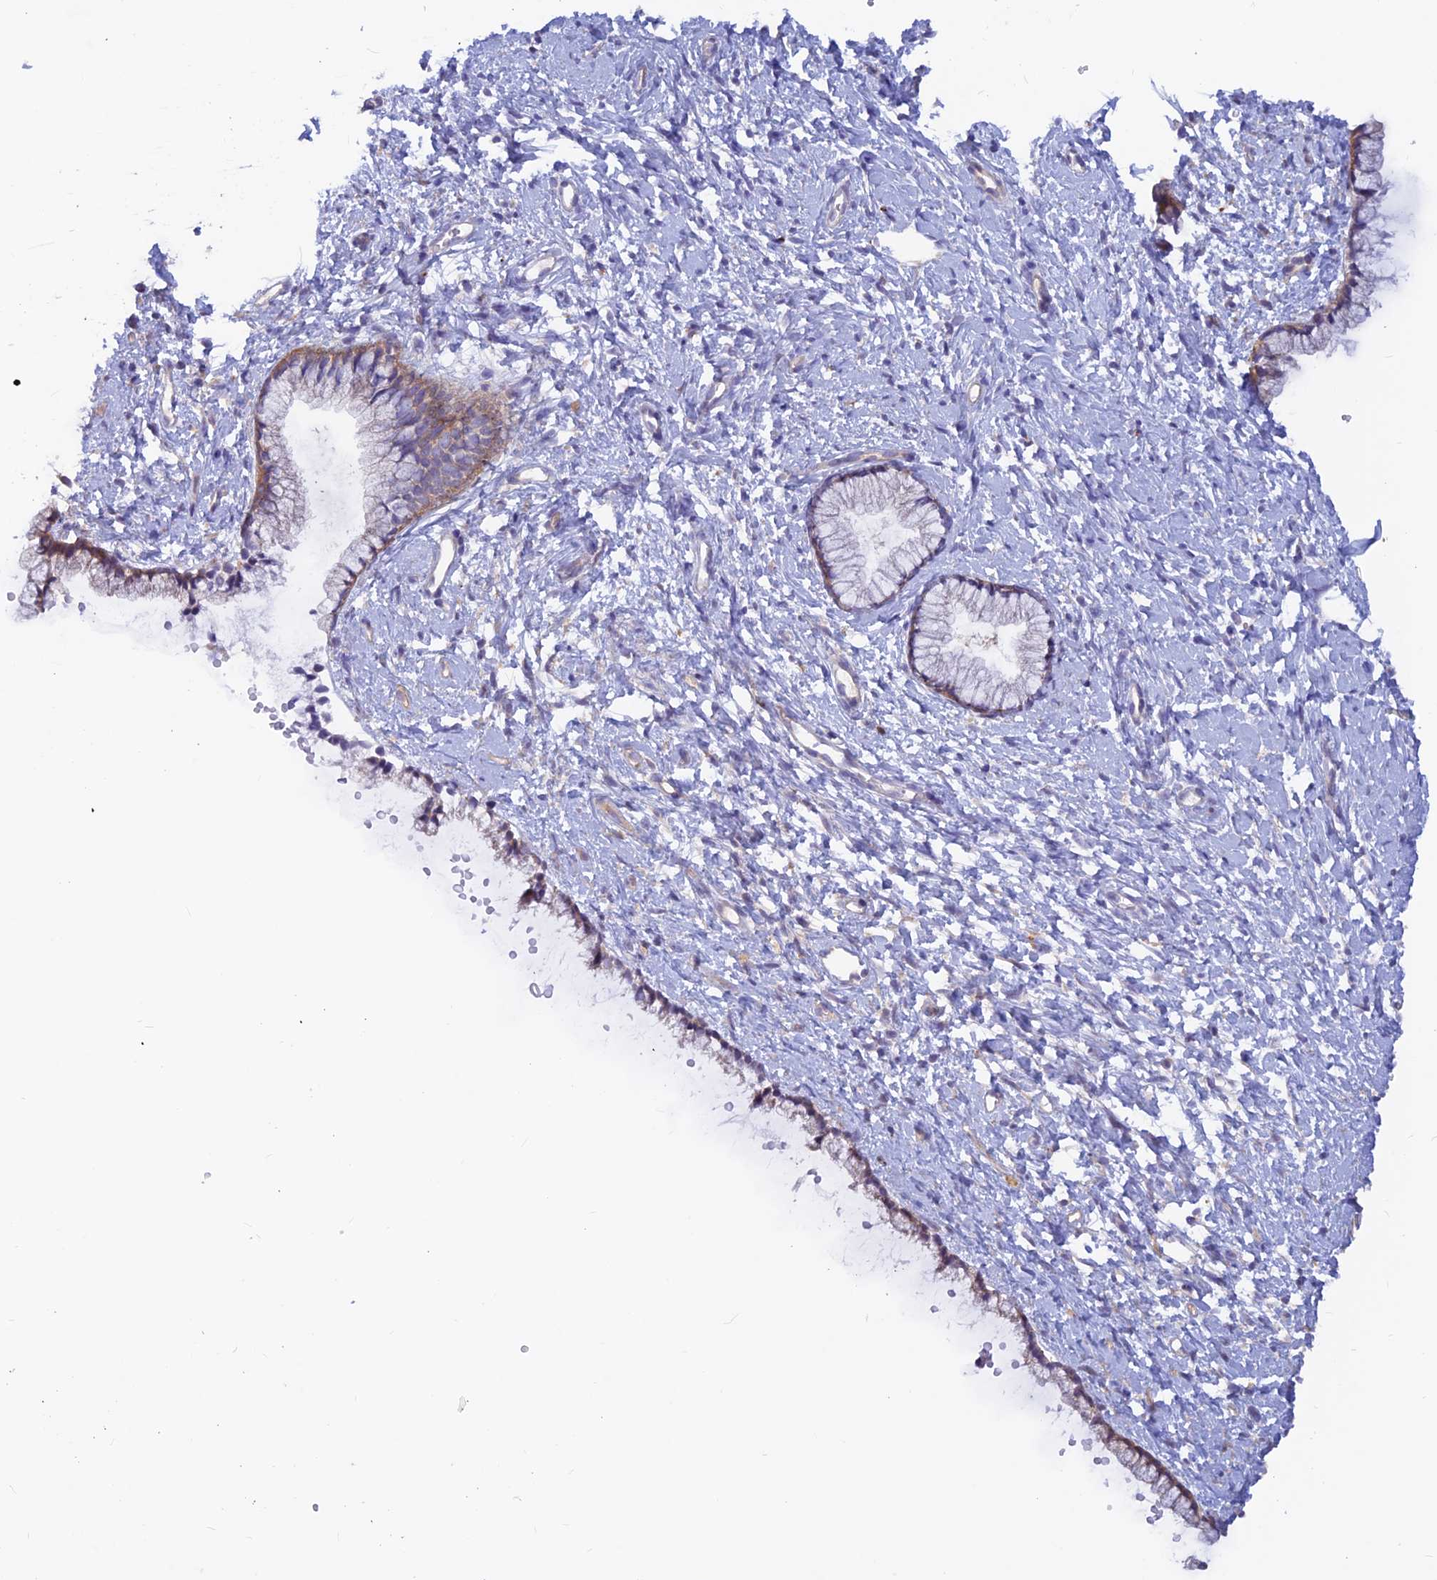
{"staining": {"intensity": "moderate", "quantity": ">75%", "location": "cytoplasmic/membranous"}, "tissue": "cervix", "cell_type": "Glandular cells", "image_type": "normal", "snomed": [{"axis": "morphology", "description": "Normal tissue, NOS"}, {"axis": "topography", "description": "Cervix"}], "caption": "The image displays a brown stain indicating the presence of a protein in the cytoplasmic/membranous of glandular cells in cervix.", "gene": "DNAJC16", "patient": {"sex": "female", "age": 57}}